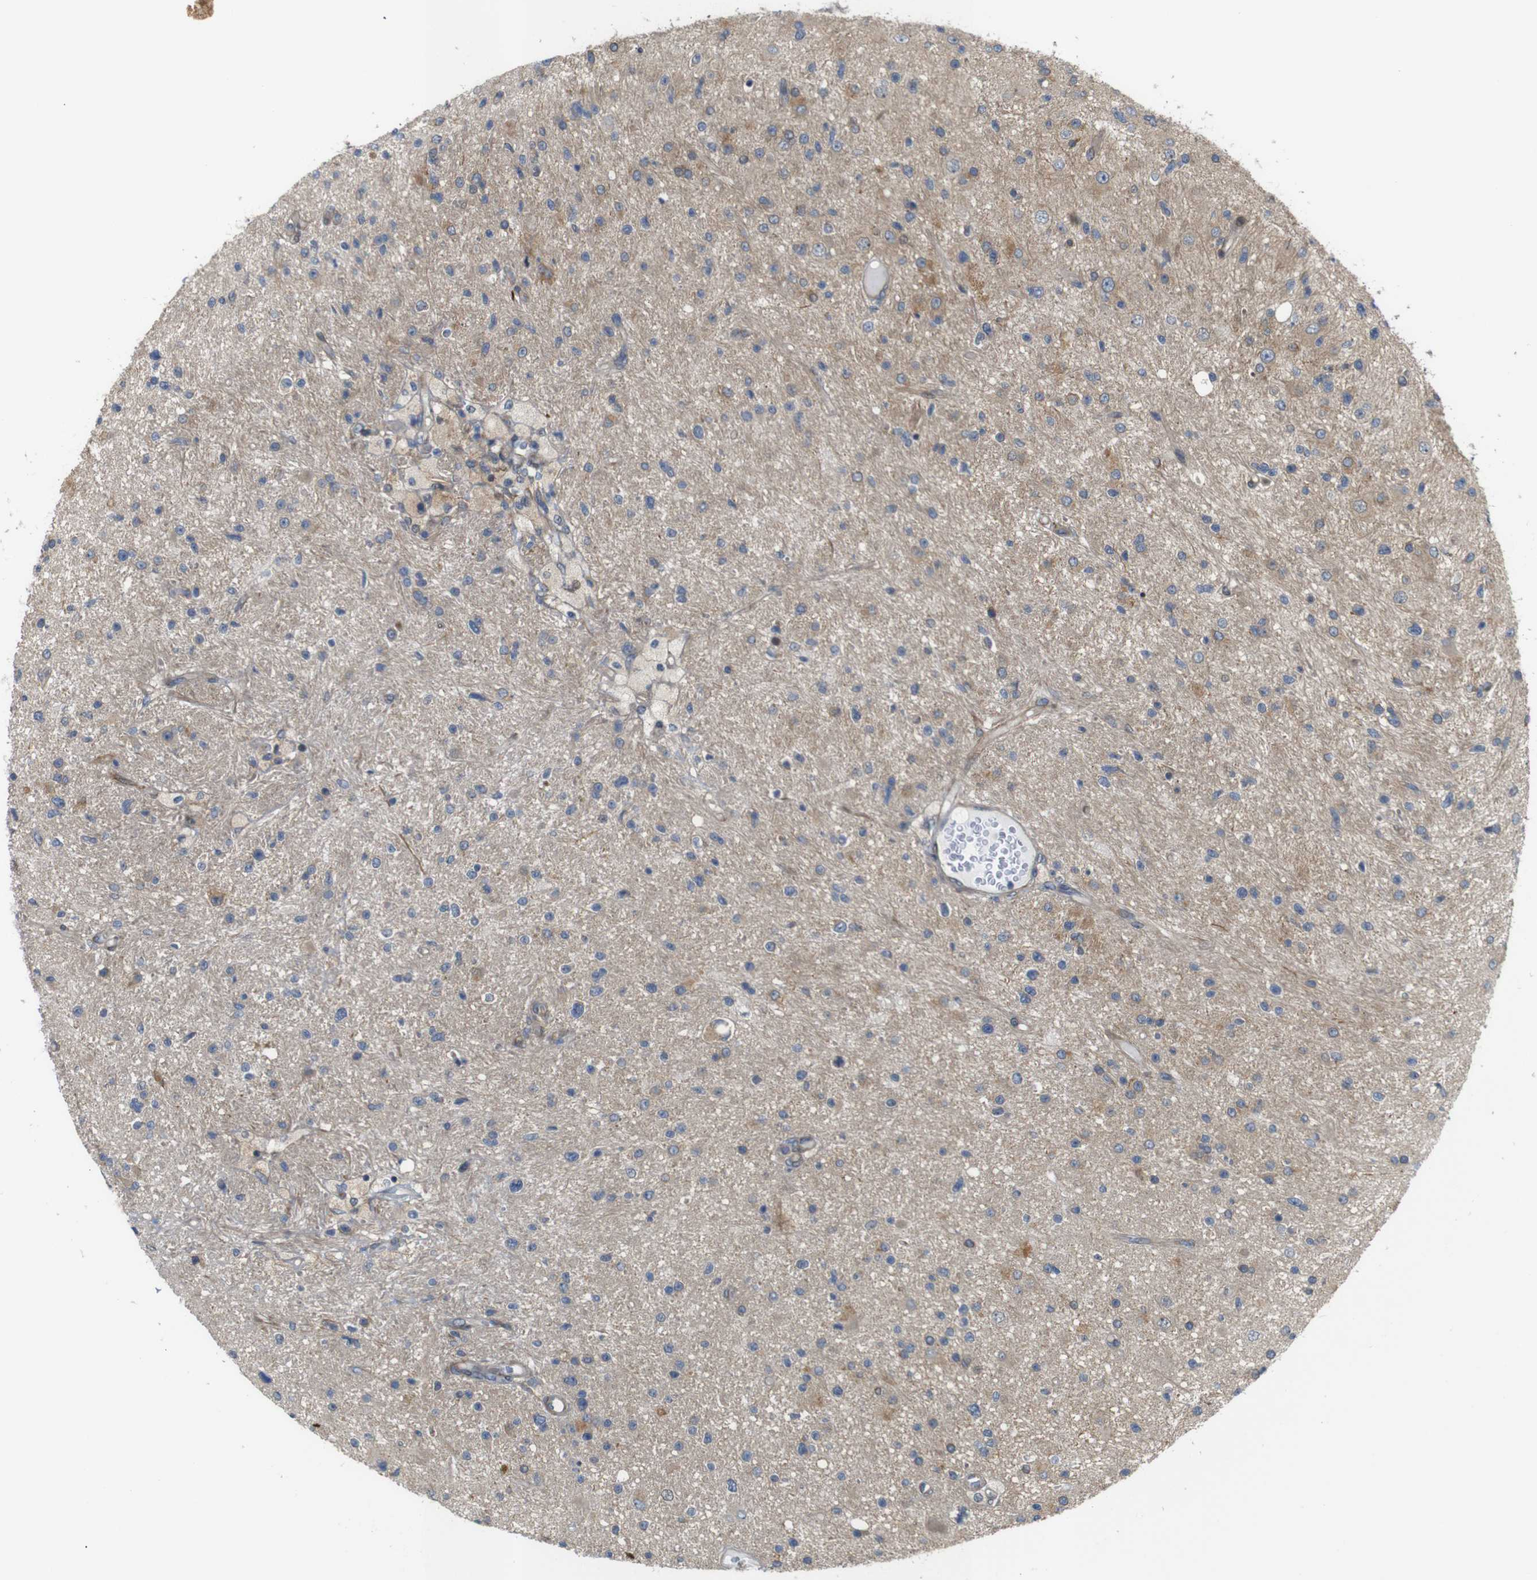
{"staining": {"intensity": "moderate", "quantity": "<25%", "location": "cytoplasmic/membranous"}, "tissue": "glioma", "cell_type": "Tumor cells", "image_type": "cancer", "snomed": [{"axis": "morphology", "description": "Glioma, malignant, High grade"}, {"axis": "topography", "description": "Brain"}], "caption": "A brown stain highlights moderate cytoplasmic/membranous expression of a protein in human malignant high-grade glioma tumor cells.", "gene": "P3H2", "patient": {"sex": "male", "age": 33}}